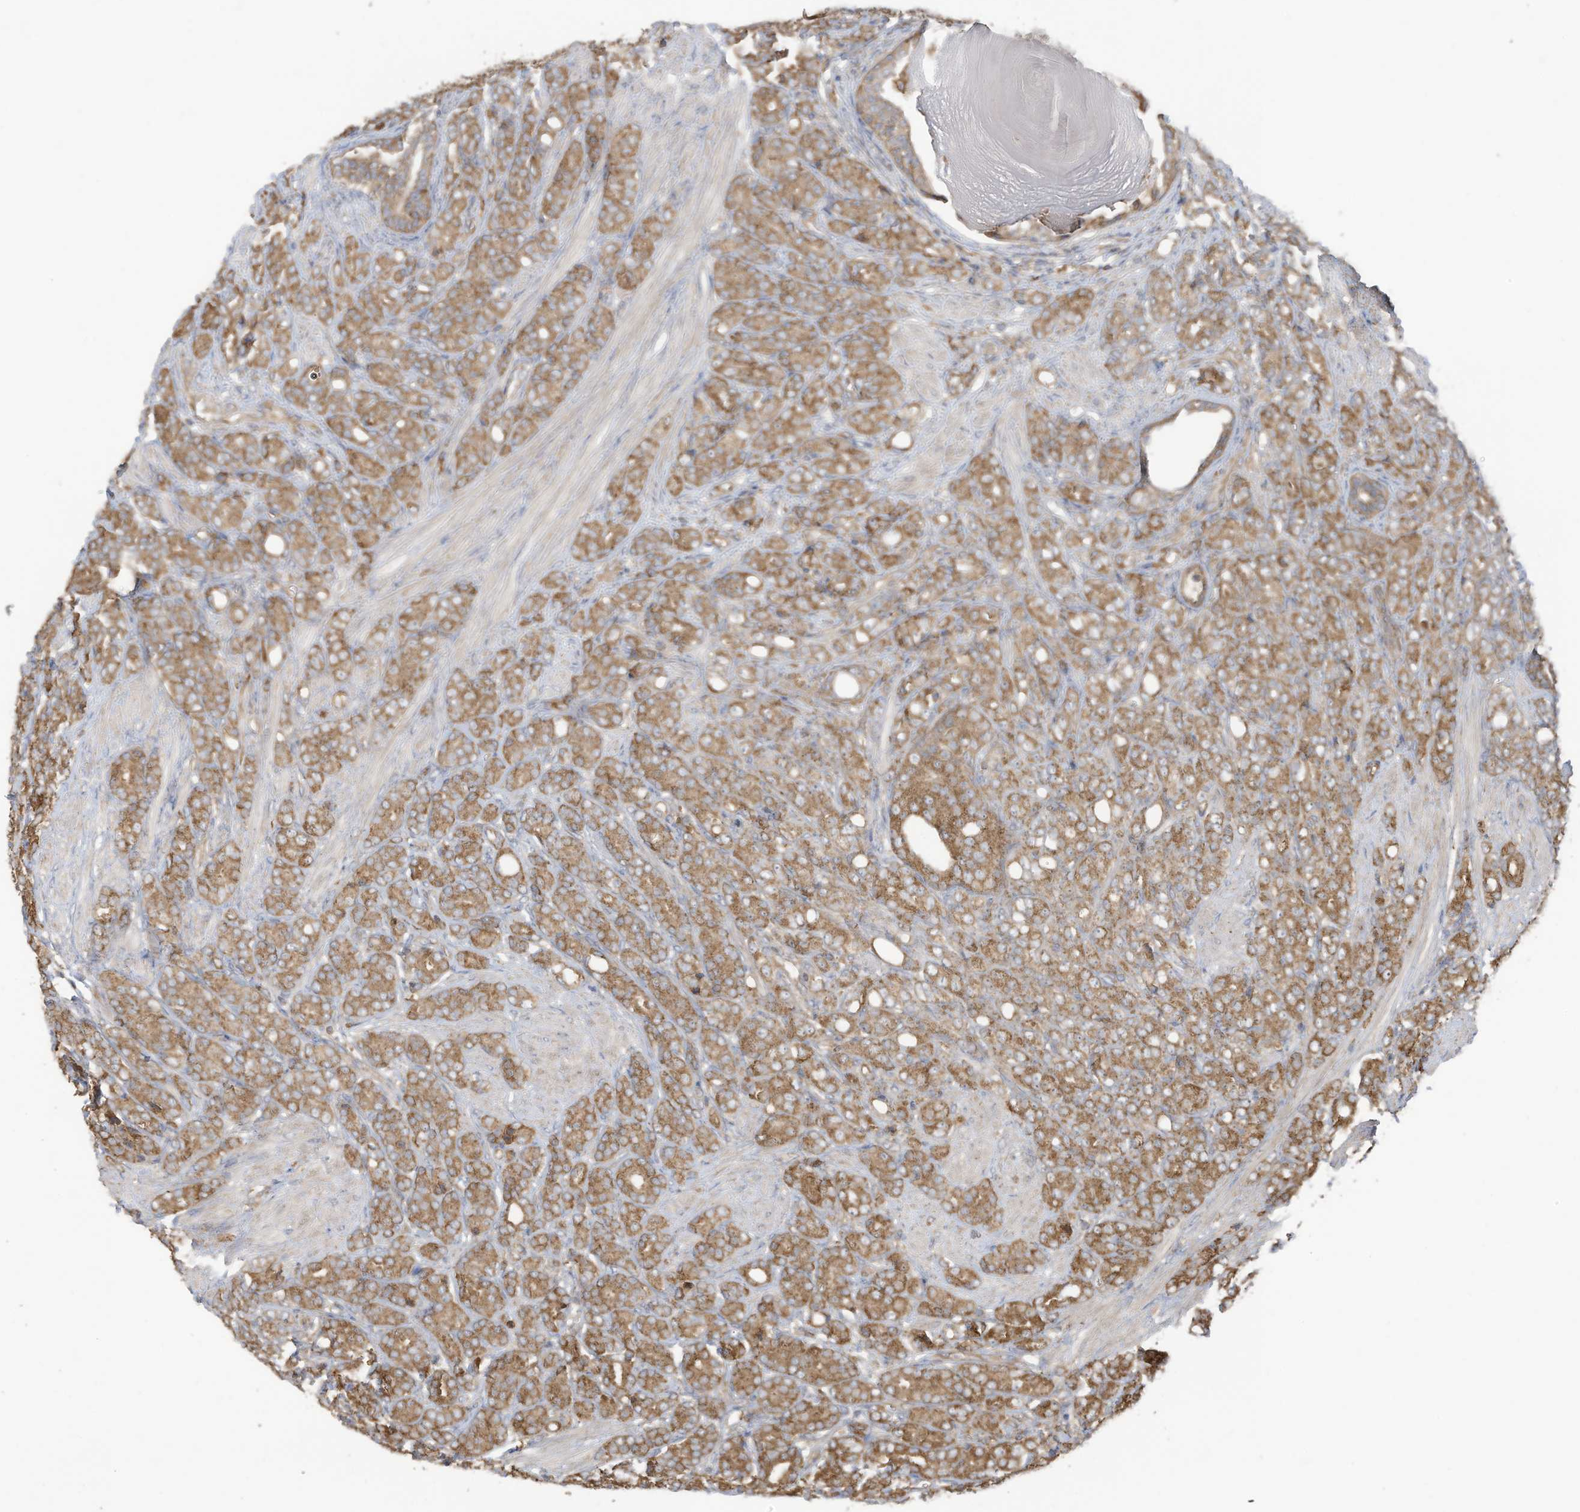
{"staining": {"intensity": "moderate", "quantity": ">75%", "location": "cytoplasmic/membranous"}, "tissue": "prostate cancer", "cell_type": "Tumor cells", "image_type": "cancer", "snomed": [{"axis": "morphology", "description": "Adenocarcinoma, High grade"}, {"axis": "topography", "description": "Prostate"}], "caption": "This micrograph exhibits immunohistochemistry staining of human adenocarcinoma (high-grade) (prostate), with medium moderate cytoplasmic/membranous positivity in approximately >75% of tumor cells.", "gene": "CGAS", "patient": {"sex": "male", "age": 62}}